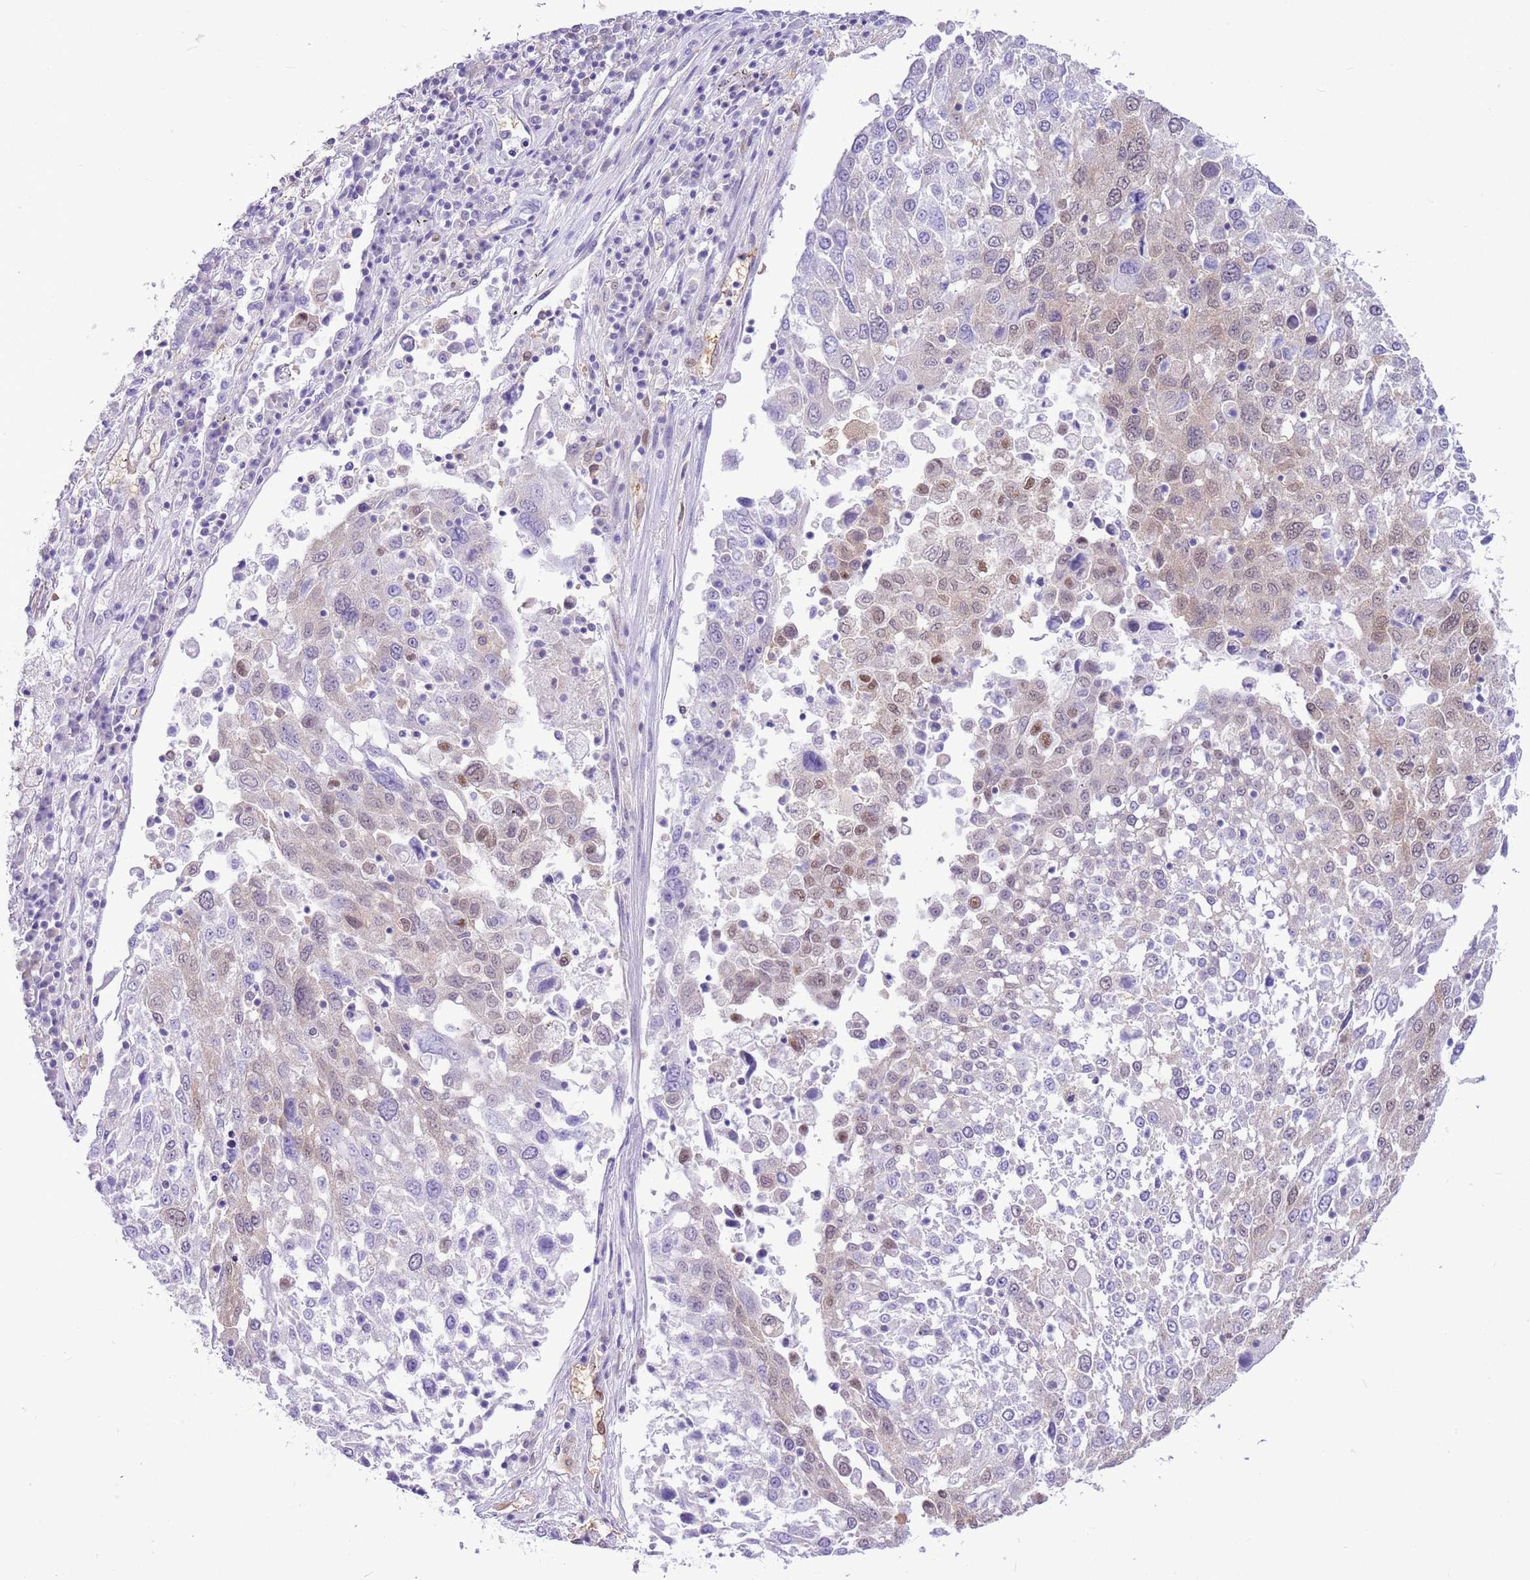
{"staining": {"intensity": "weak", "quantity": "<25%", "location": "nuclear"}, "tissue": "lung cancer", "cell_type": "Tumor cells", "image_type": "cancer", "snomed": [{"axis": "morphology", "description": "Squamous cell carcinoma, NOS"}, {"axis": "topography", "description": "Lung"}], "caption": "Tumor cells show no significant staining in squamous cell carcinoma (lung).", "gene": "DDI2", "patient": {"sex": "male", "age": 65}}